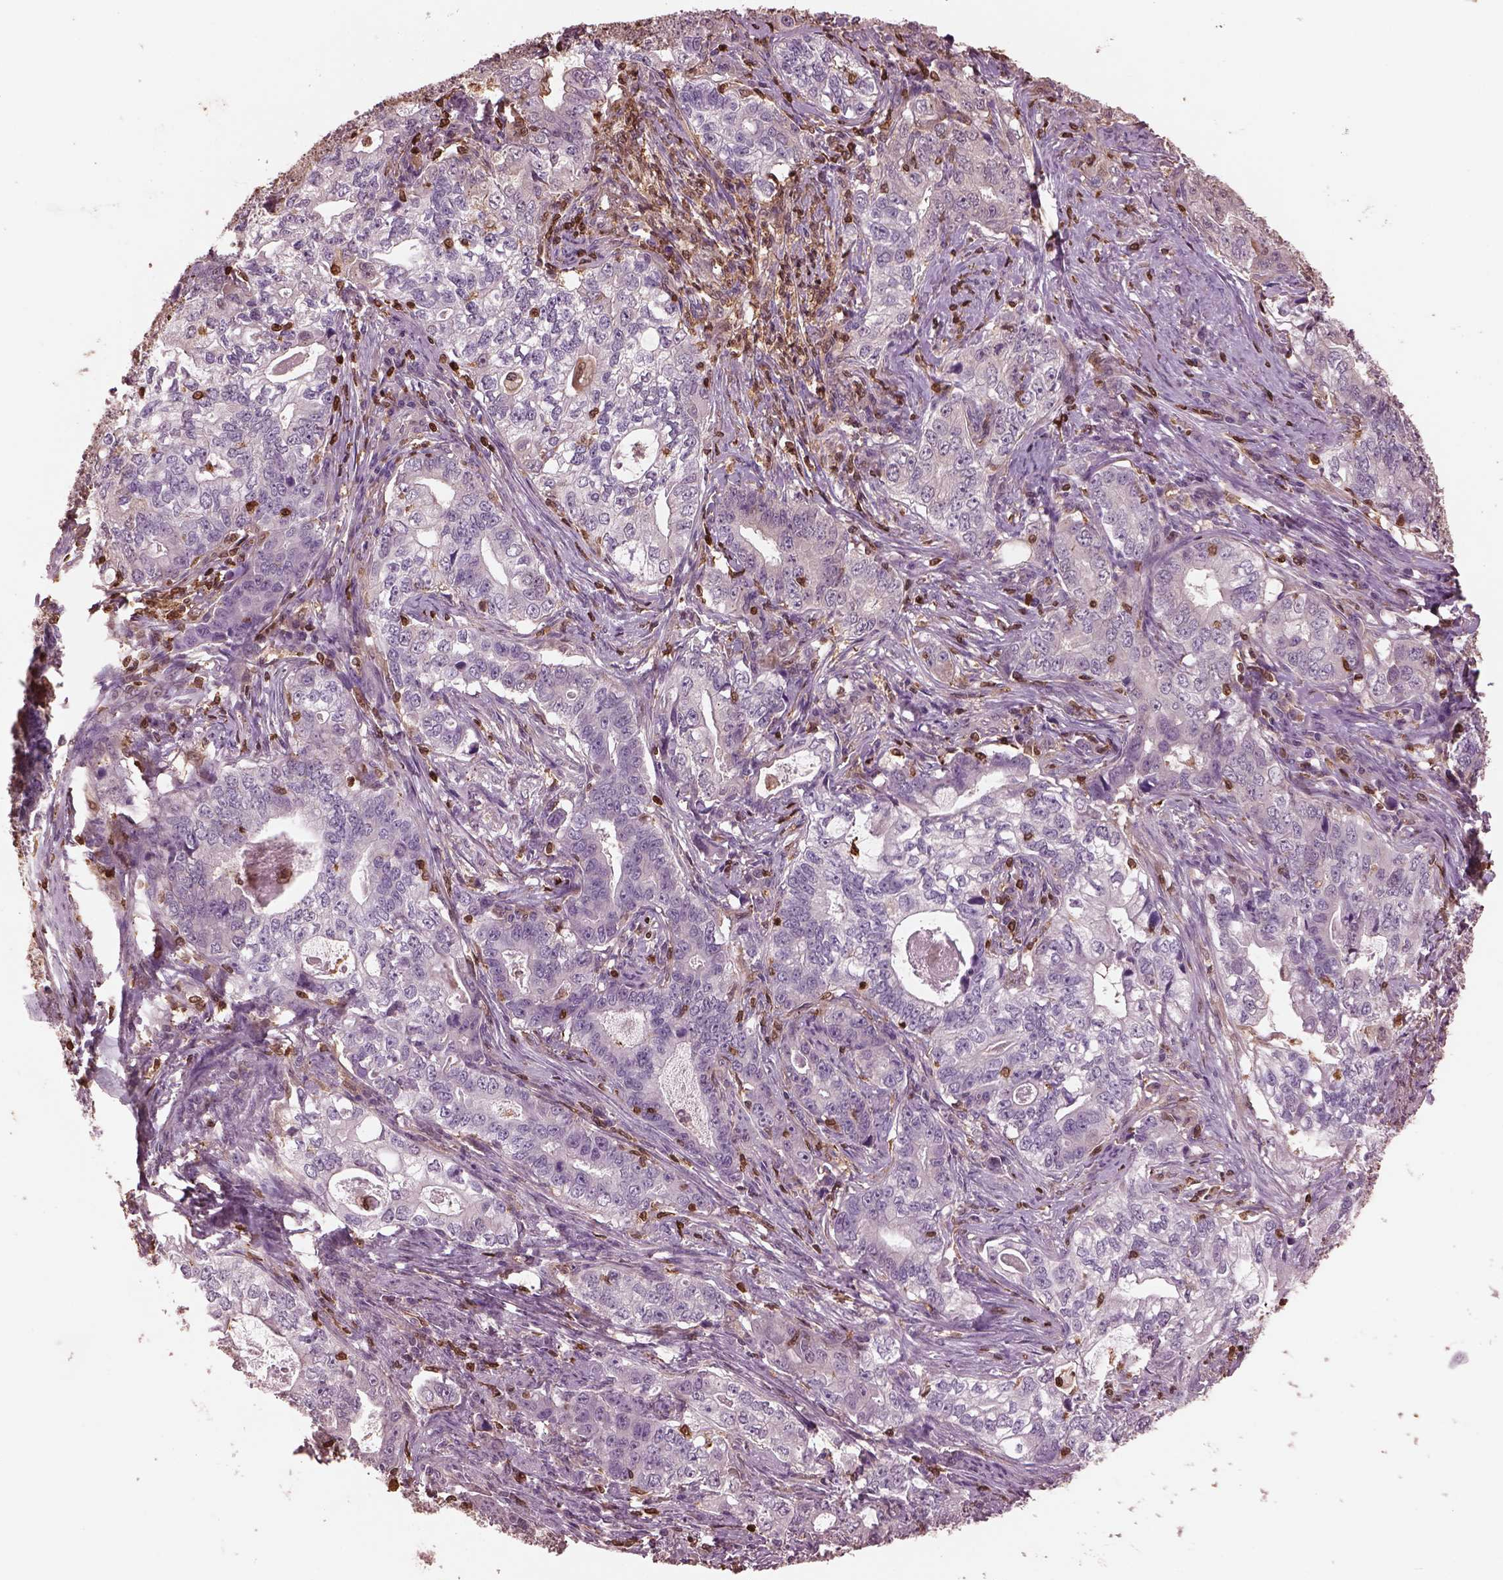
{"staining": {"intensity": "negative", "quantity": "none", "location": "none"}, "tissue": "stomach cancer", "cell_type": "Tumor cells", "image_type": "cancer", "snomed": [{"axis": "morphology", "description": "Adenocarcinoma, NOS"}, {"axis": "topography", "description": "Stomach, lower"}], "caption": "This photomicrograph is of stomach cancer stained with immunohistochemistry (IHC) to label a protein in brown with the nuclei are counter-stained blue. There is no expression in tumor cells.", "gene": "IL31RA", "patient": {"sex": "female", "age": 72}}